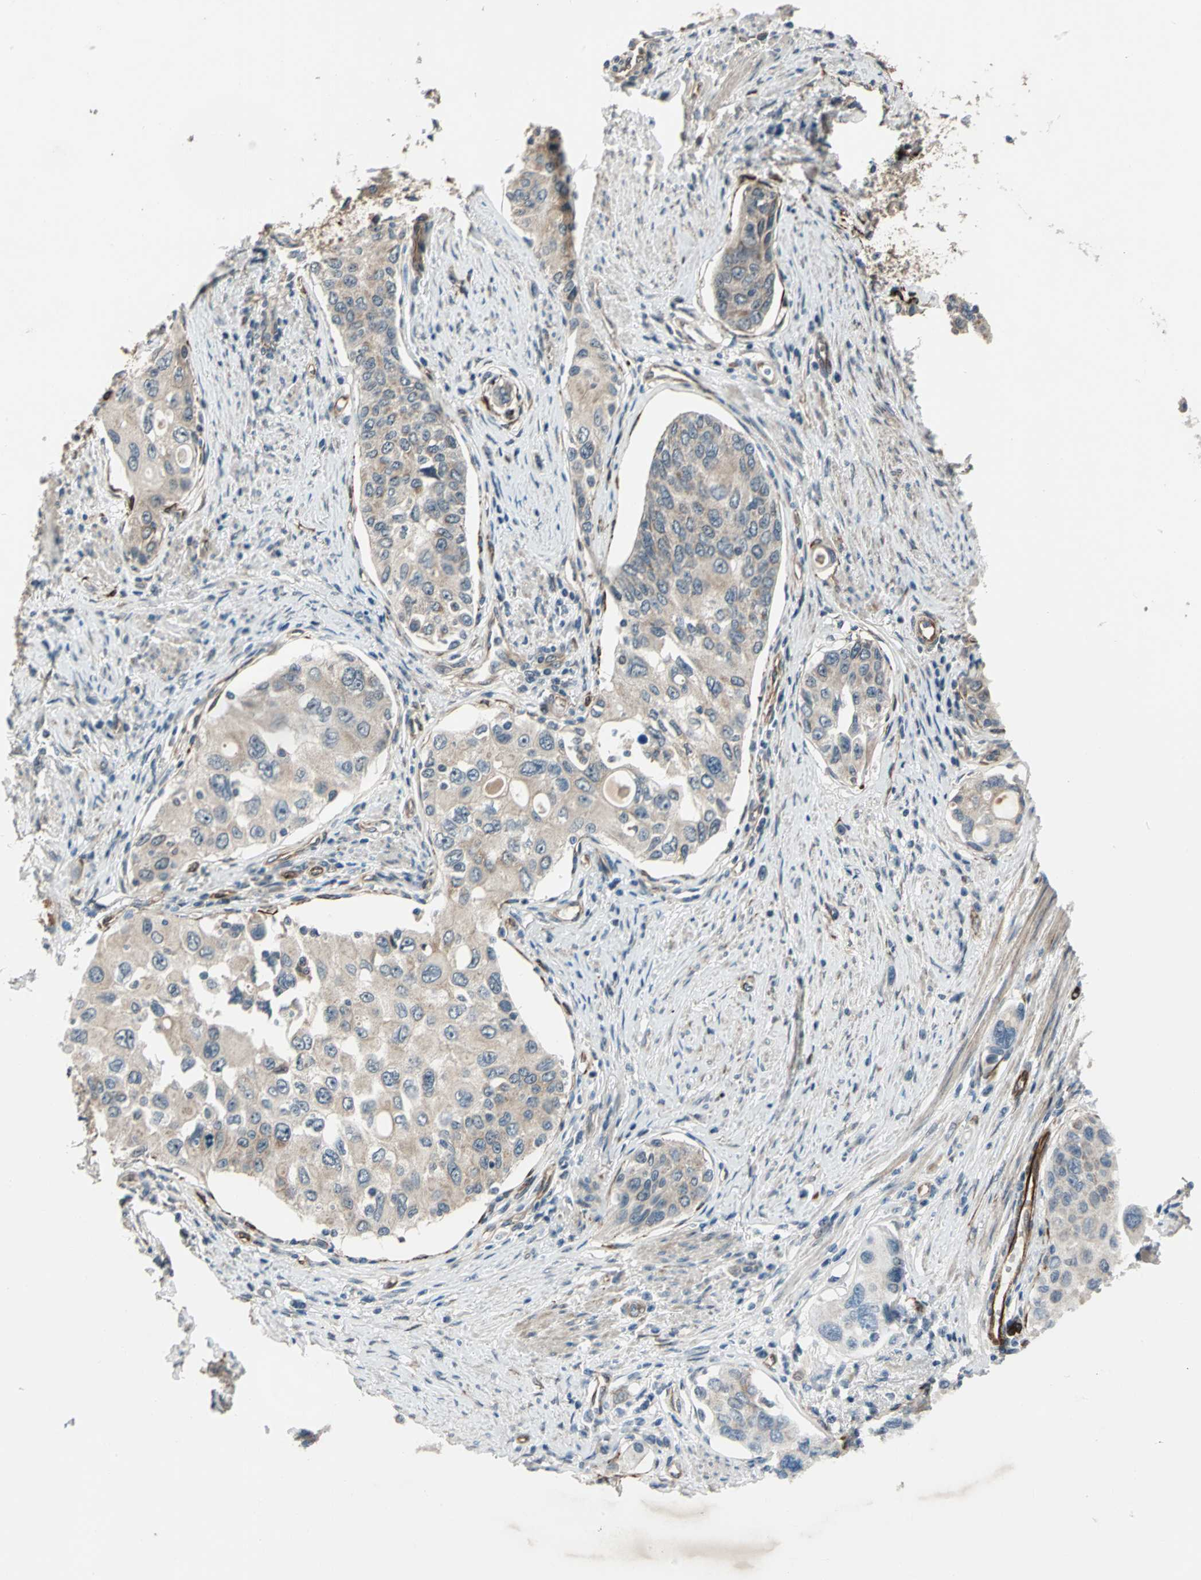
{"staining": {"intensity": "weak", "quantity": "<25%", "location": "cytoplasmic/membranous"}, "tissue": "urothelial cancer", "cell_type": "Tumor cells", "image_type": "cancer", "snomed": [{"axis": "morphology", "description": "Urothelial carcinoma, High grade"}, {"axis": "topography", "description": "Urinary bladder"}], "caption": "Urothelial carcinoma (high-grade) stained for a protein using immunohistochemistry (IHC) shows no expression tumor cells.", "gene": "EXD2", "patient": {"sex": "female", "age": 56}}